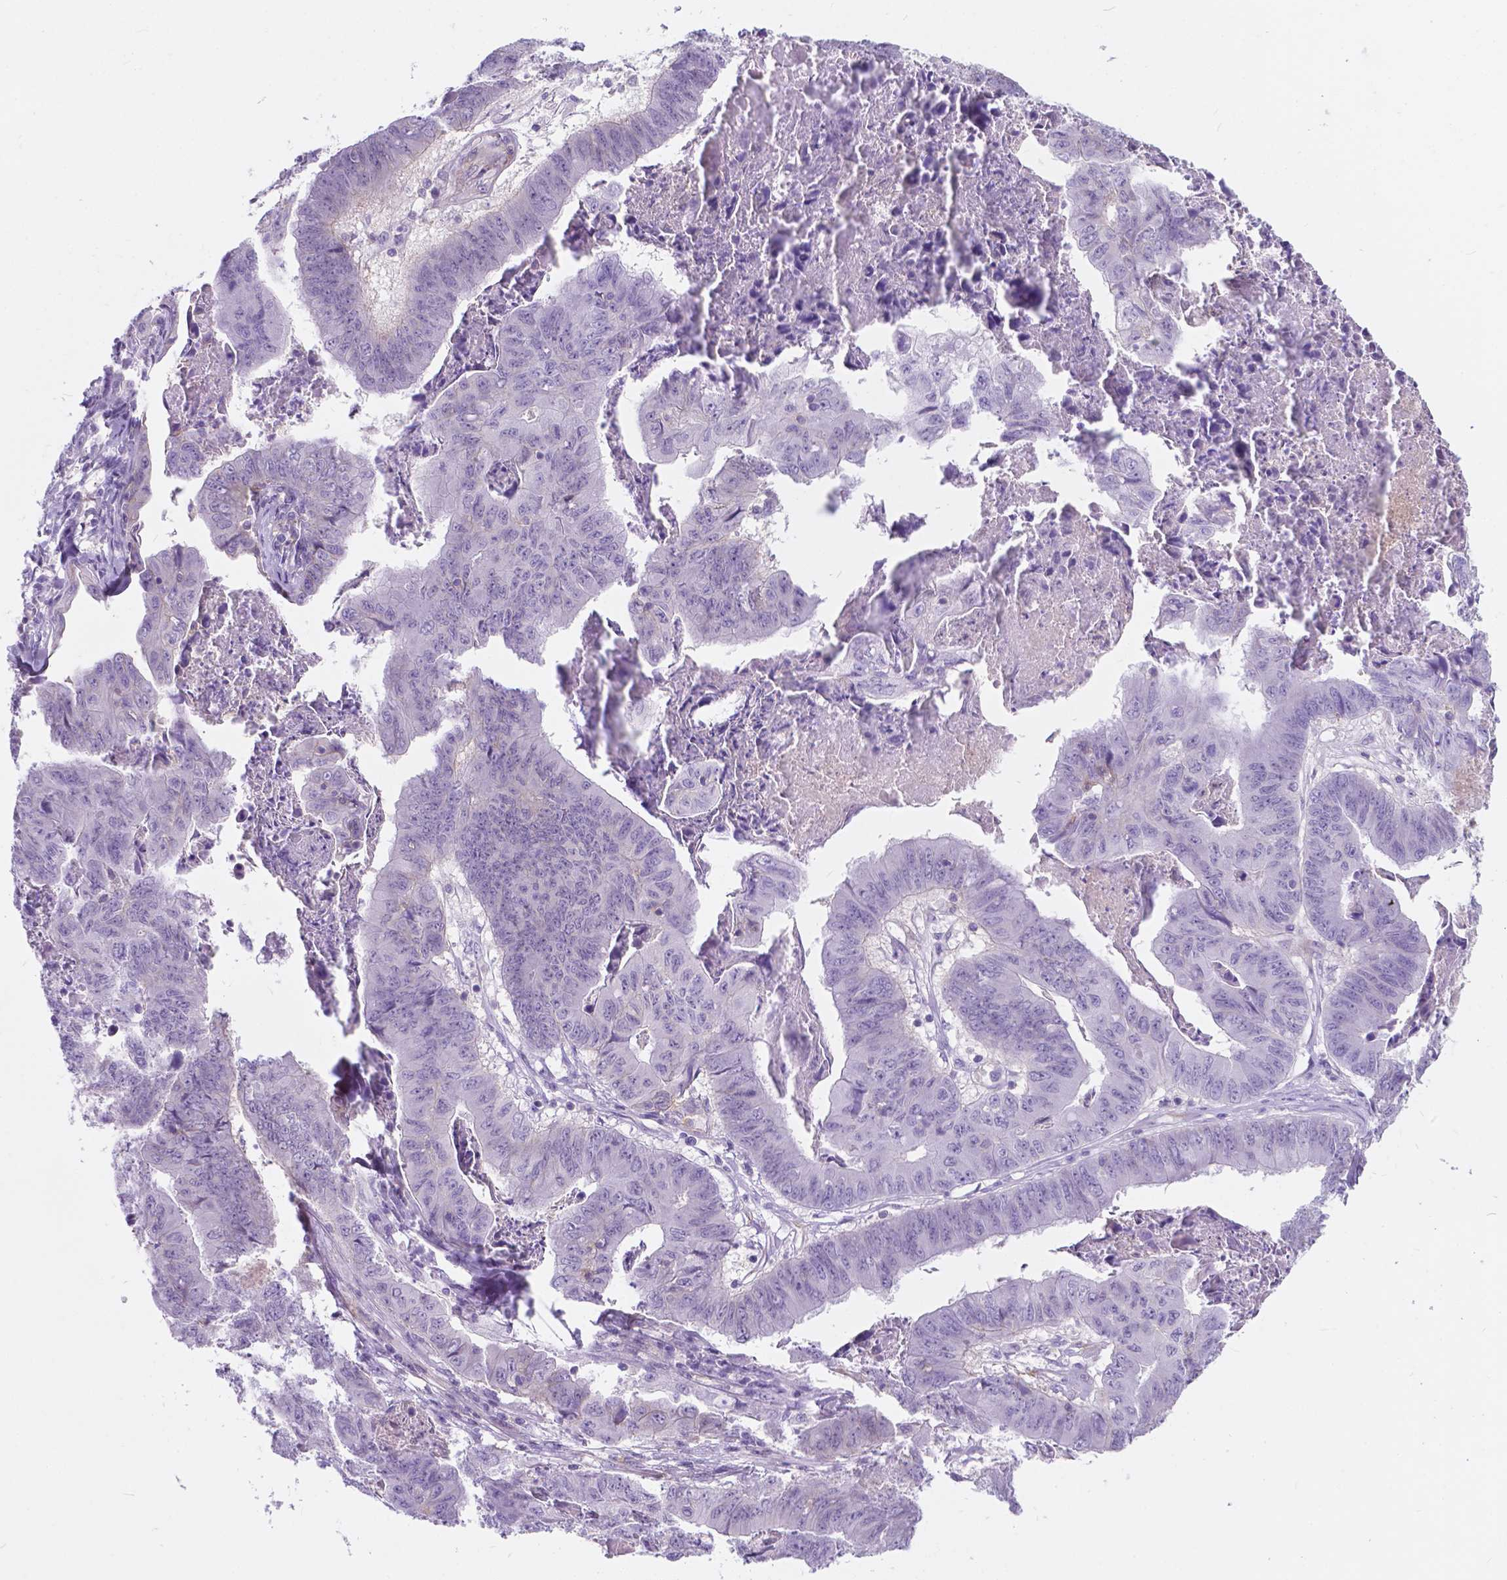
{"staining": {"intensity": "negative", "quantity": "none", "location": "none"}, "tissue": "stomach cancer", "cell_type": "Tumor cells", "image_type": "cancer", "snomed": [{"axis": "morphology", "description": "Adenocarcinoma, NOS"}, {"axis": "topography", "description": "Stomach, lower"}], "caption": "IHC of stomach cancer displays no expression in tumor cells. The staining was performed using DAB (3,3'-diaminobenzidine) to visualize the protein expression in brown, while the nuclei were stained in blue with hematoxylin (Magnification: 20x).", "gene": "KIAA0040", "patient": {"sex": "male", "age": 77}}